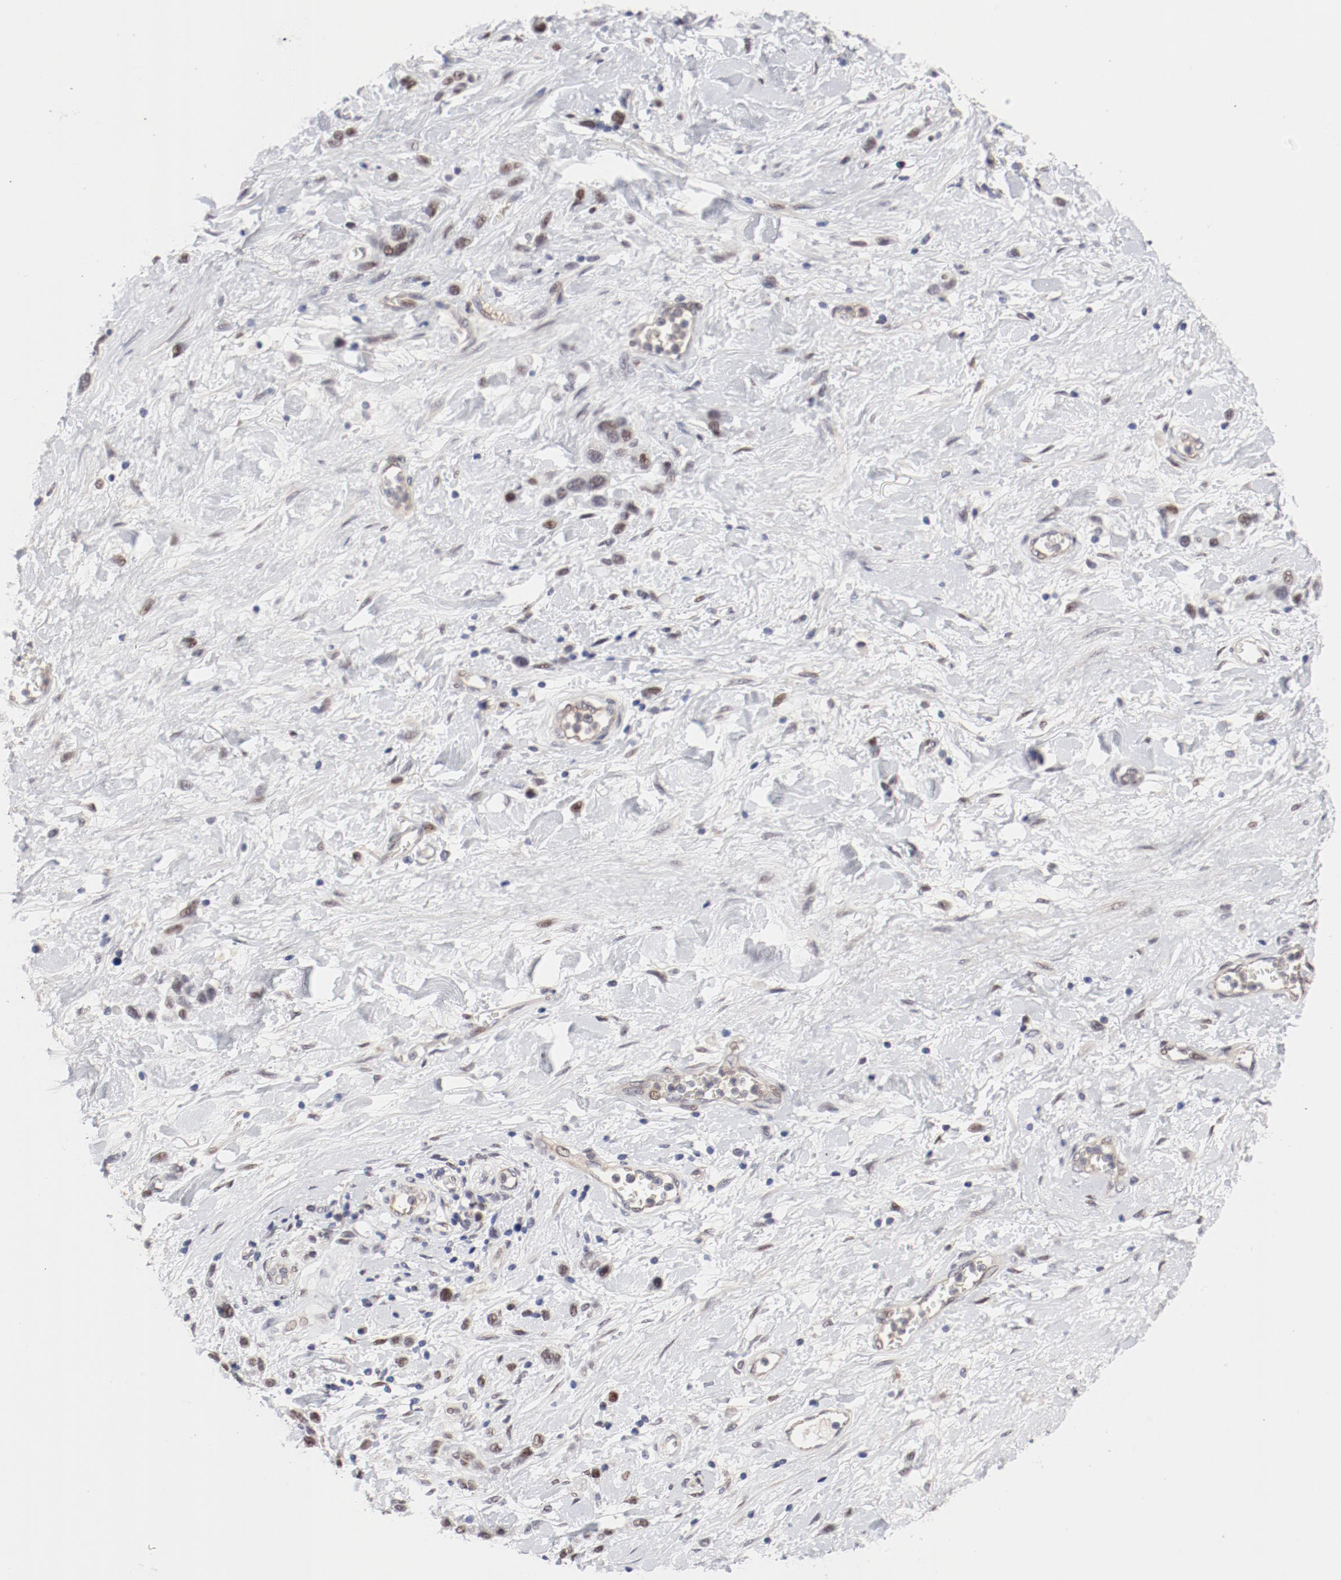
{"staining": {"intensity": "weak", "quantity": "<25%", "location": "nuclear"}, "tissue": "stomach cancer", "cell_type": "Tumor cells", "image_type": "cancer", "snomed": [{"axis": "morphology", "description": "Normal tissue, NOS"}, {"axis": "morphology", "description": "Adenocarcinoma, NOS"}, {"axis": "morphology", "description": "Adenocarcinoma, High grade"}, {"axis": "topography", "description": "Stomach, upper"}, {"axis": "topography", "description": "Stomach"}], "caption": "High magnification brightfield microscopy of adenocarcinoma (stomach) stained with DAB (brown) and counterstained with hematoxylin (blue): tumor cells show no significant staining.", "gene": "FSCB", "patient": {"sex": "female", "age": 65}}